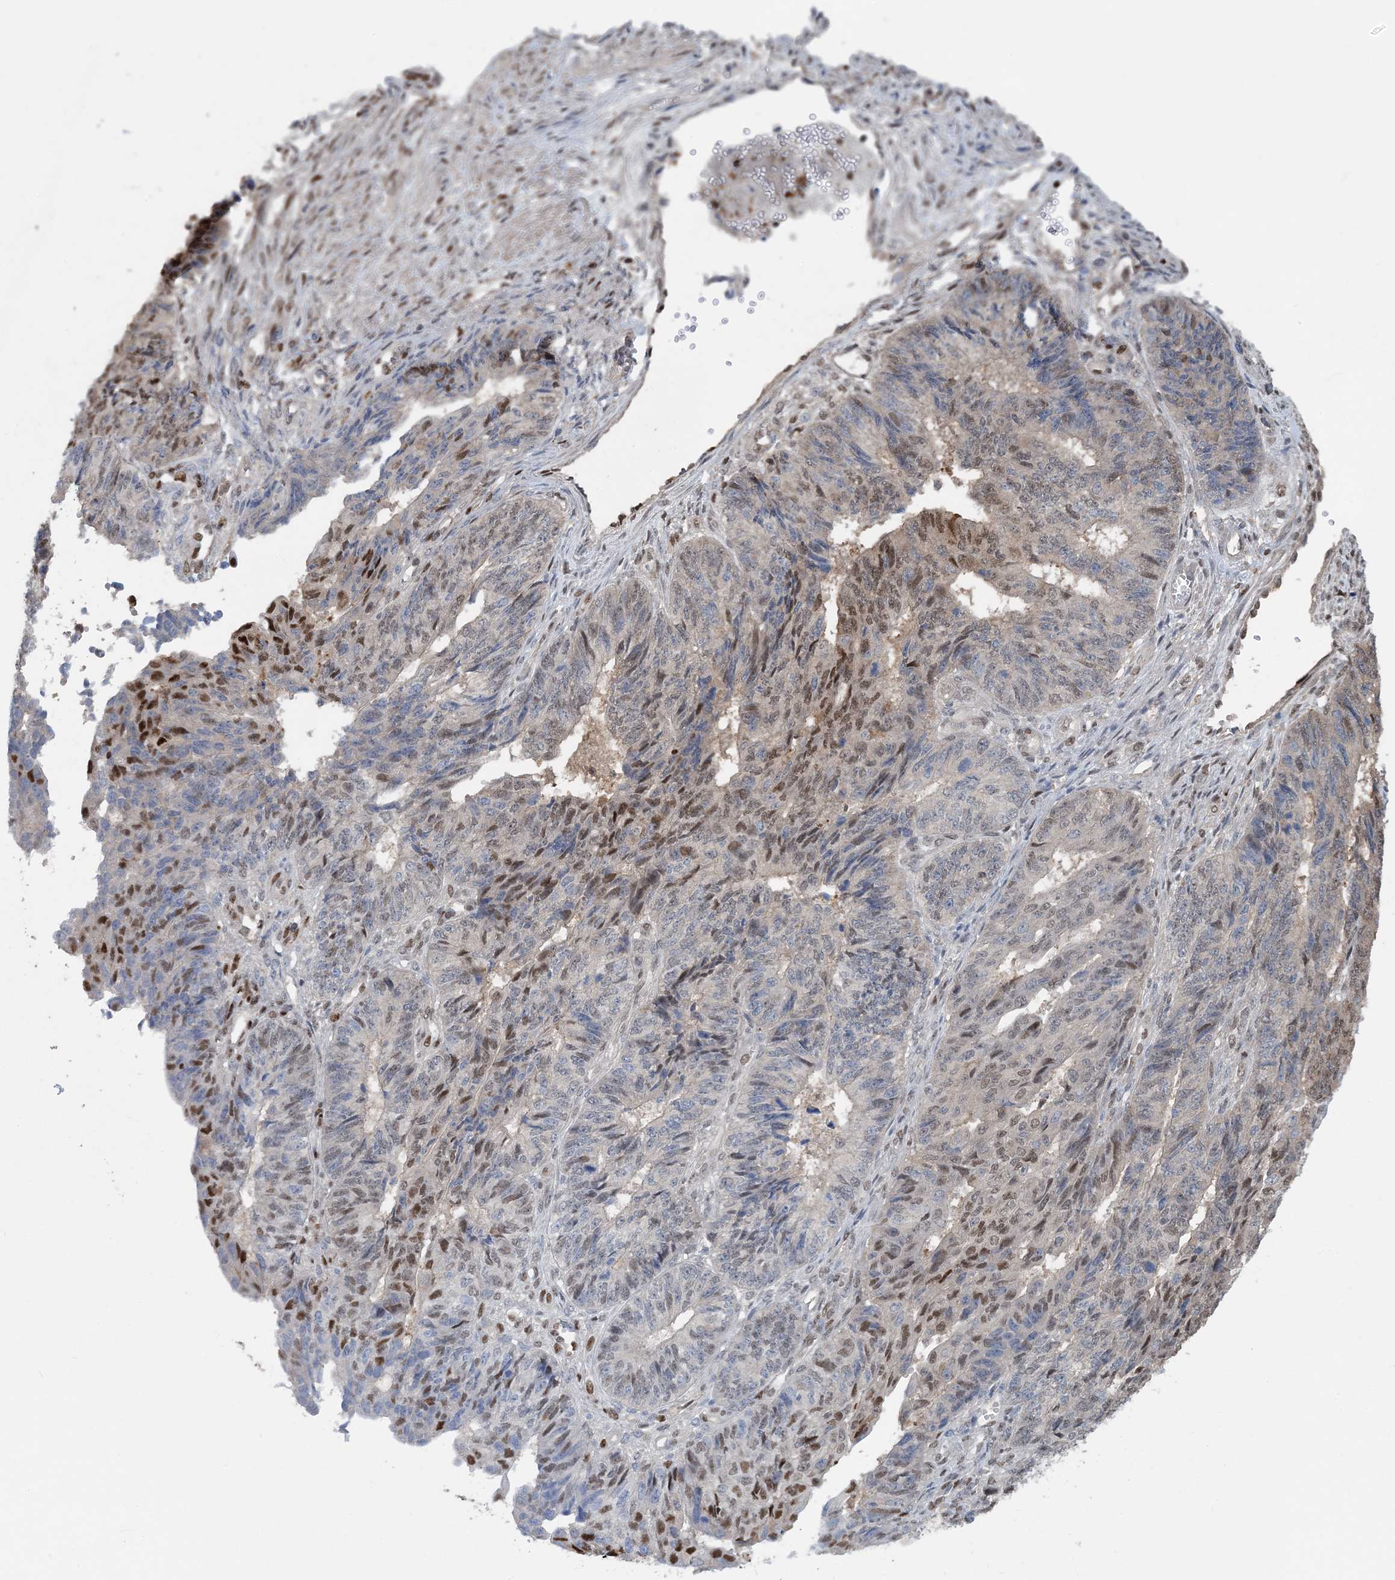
{"staining": {"intensity": "moderate", "quantity": "25%-75%", "location": "nuclear"}, "tissue": "endometrial cancer", "cell_type": "Tumor cells", "image_type": "cancer", "snomed": [{"axis": "morphology", "description": "Adenocarcinoma, NOS"}, {"axis": "topography", "description": "Endometrium"}], "caption": "IHC (DAB) staining of human adenocarcinoma (endometrial) reveals moderate nuclear protein expression in about 25%-75% of tumor cells.", "gene": "HIKESHI", "patient": {"sex": "female", "age": 32}}